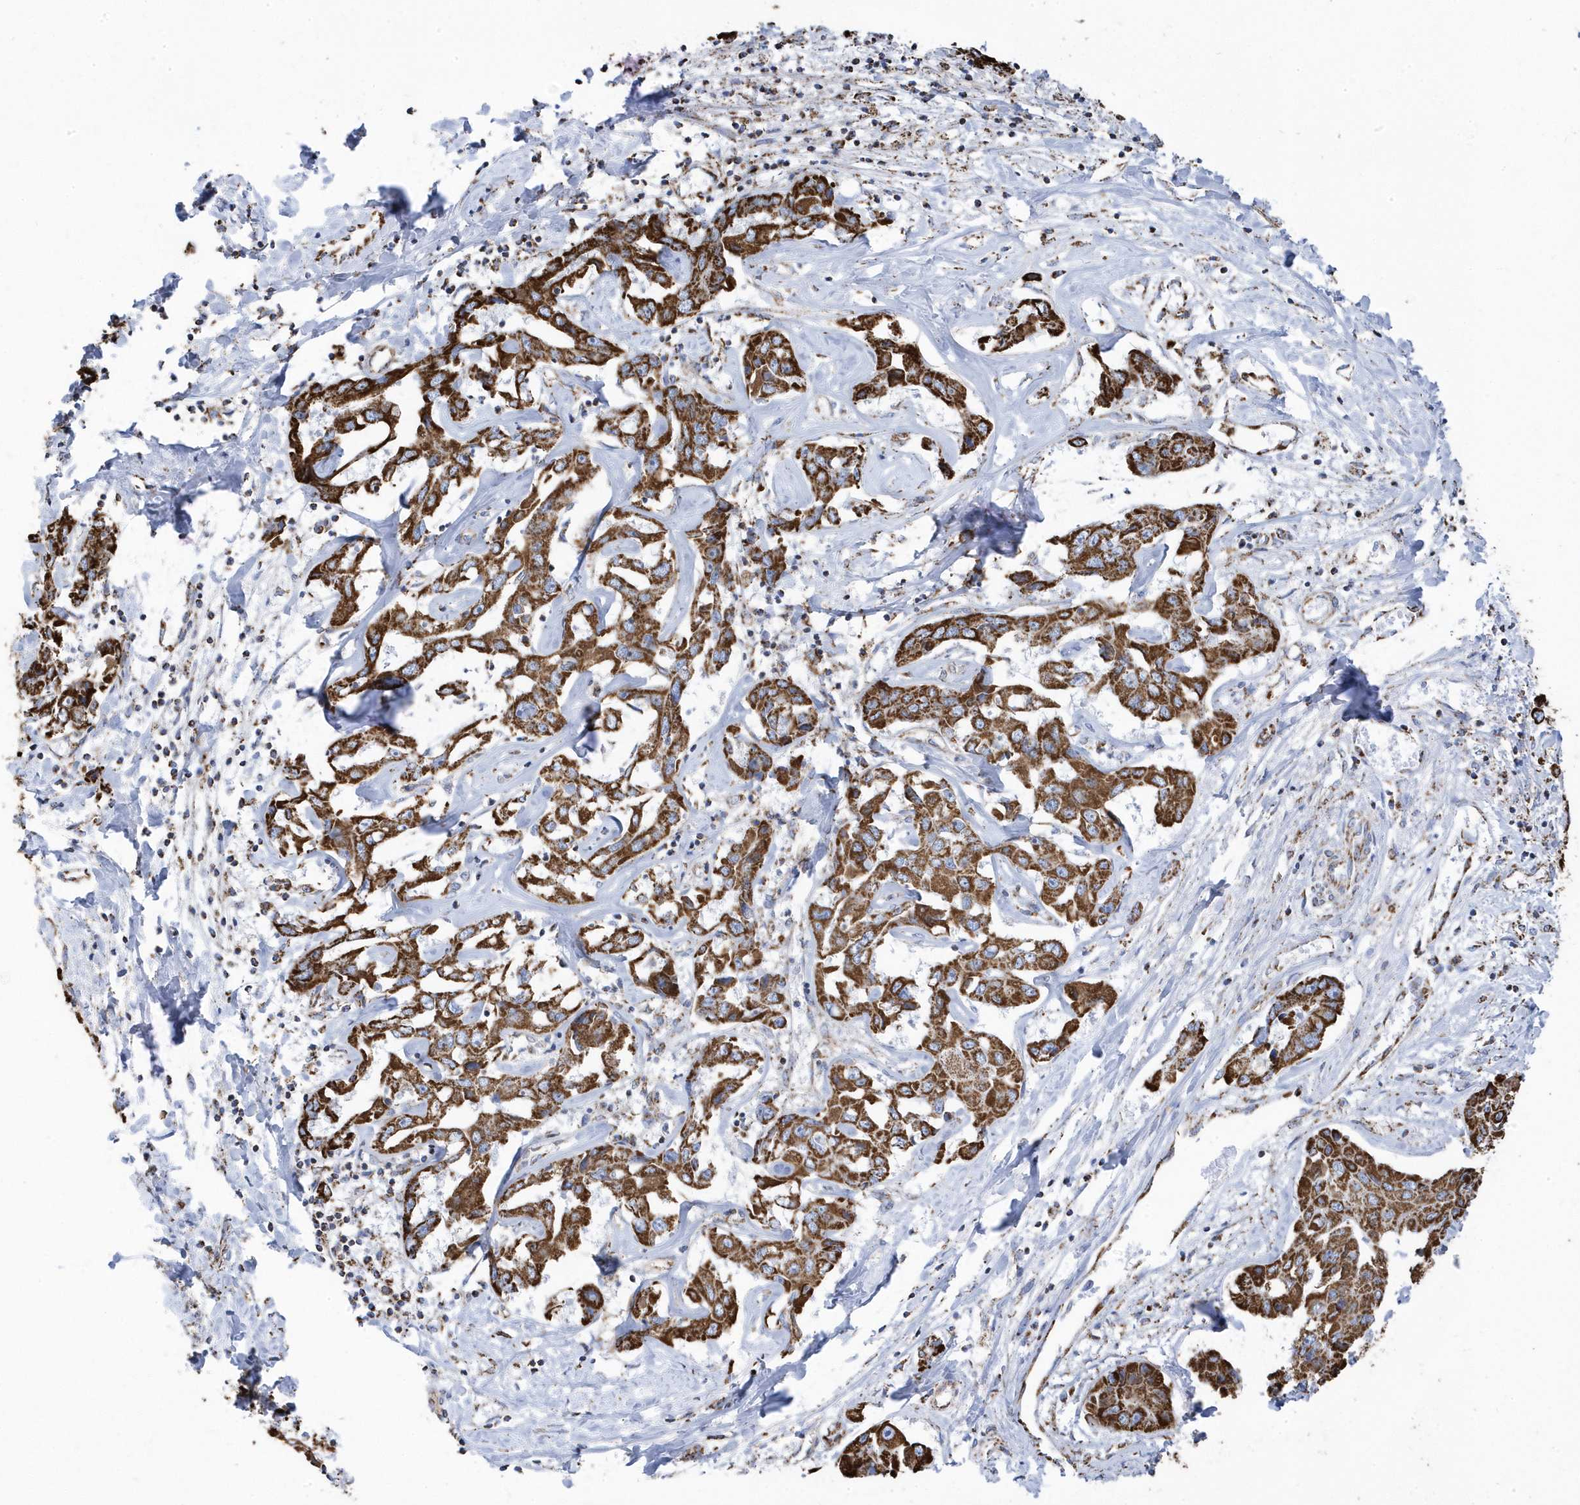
{"staining": {"intensity": "strong", "quantity": ">75%", "location": "cytoplasmic/membranous"}, "tissue": "liver cancer", "cell_type": "Tumor cells", "image_type": "cancer", "snomed": [{"axis": "morphology", "description": "Cholangiocarcinoma"}, {"axis": "topography", "description": "Liver"}], "caption": "Immunohistochemical staining of liver cholangiocarcinoma shows high levels of strong cytoplasmic/membranous protein staining in approximately >75% of tumor cells. The staining was performed using DAB, with brown indicating positive protein expression. Nuclei are stained blue with hematoxylin.", "gene": "GTPBP8", "patient": {"sex": "male", "age": 59}}